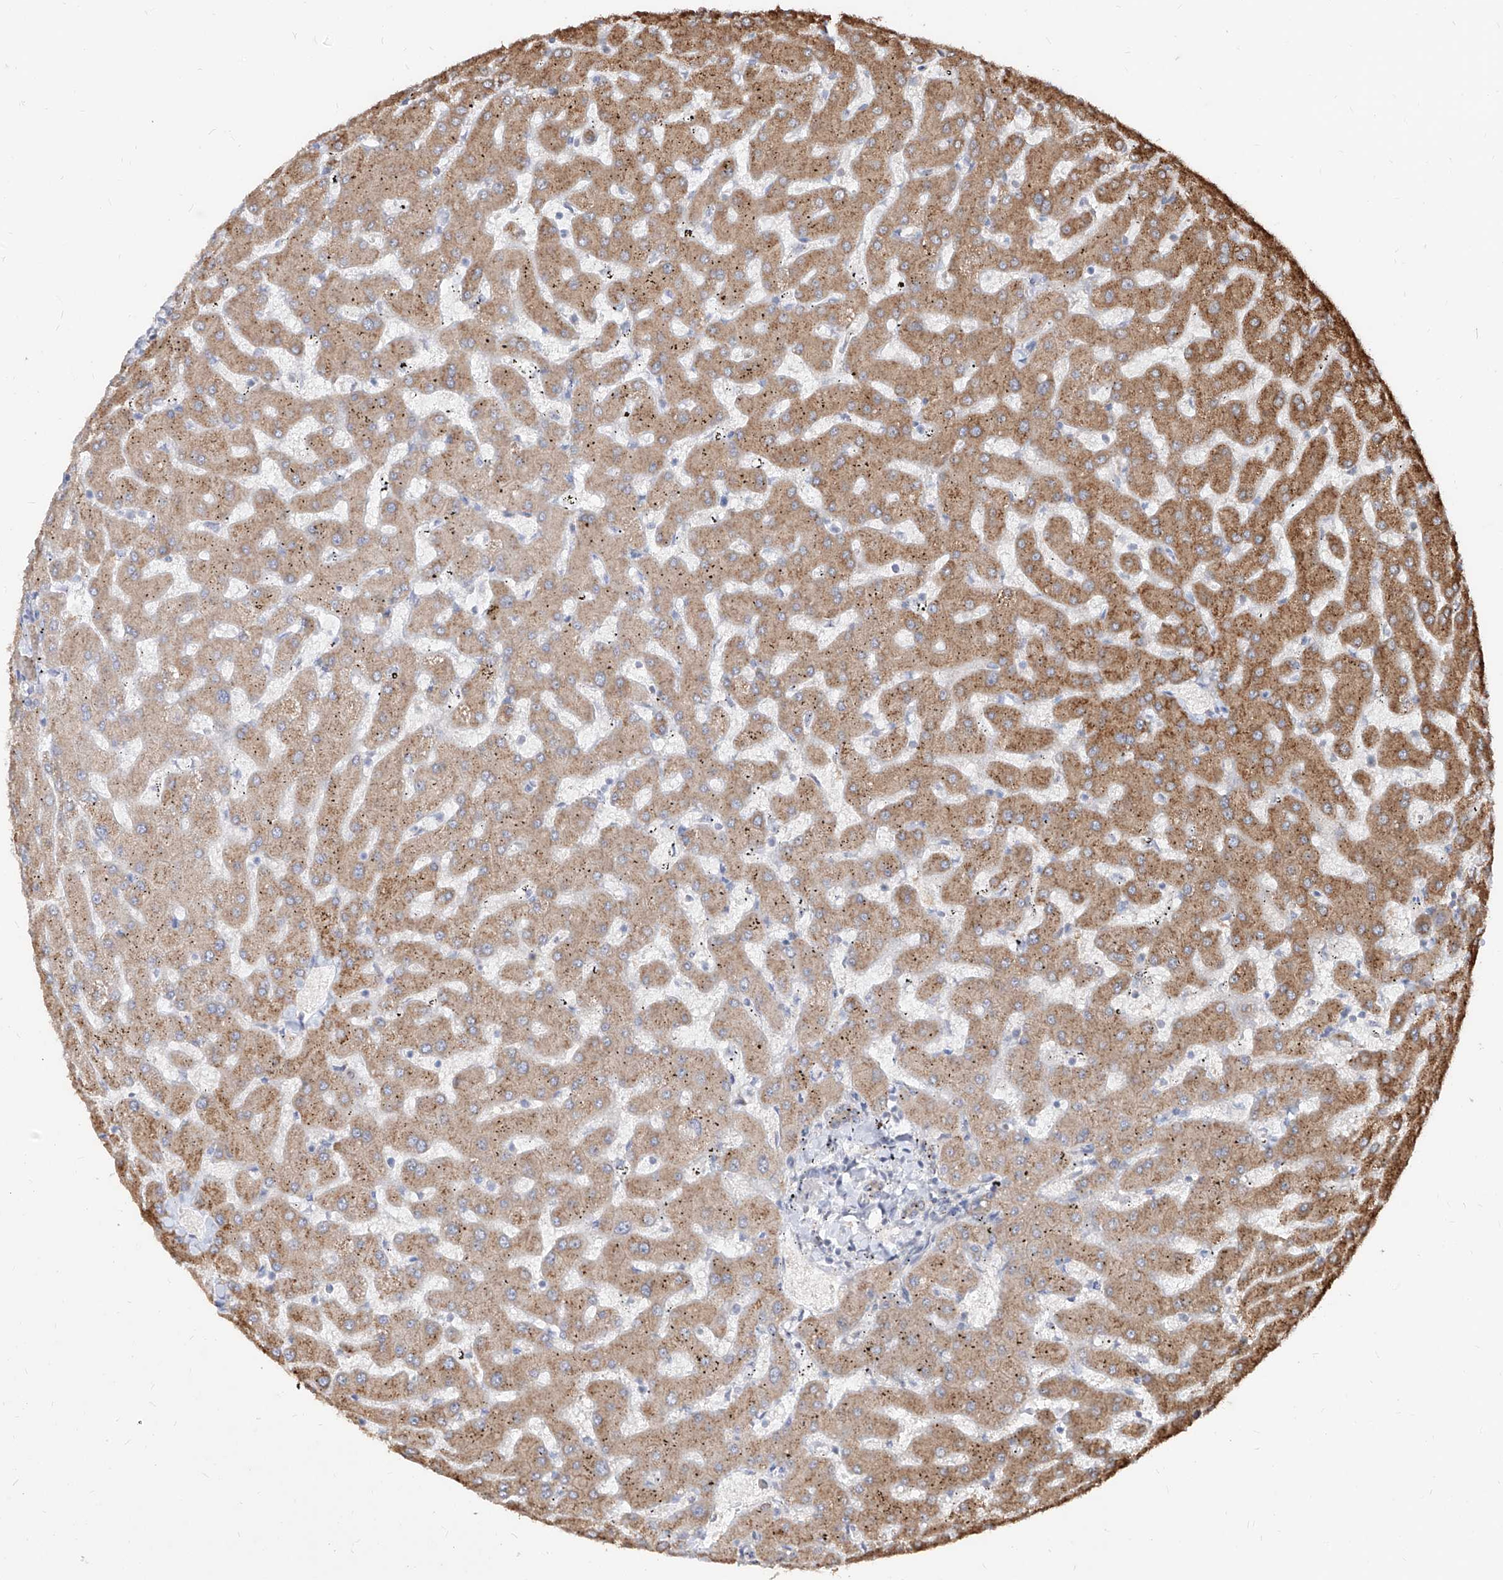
{"staining": {"intensity": "negative", "quantity": "none", "location": "none"}, "tissue": "liver", "cell_type": "Cholangiocytes", "image_type": "normal", "snomed": [{"axis": "morphology", "description": "Normal tissue, NOS"}, {"axis": "topography", "description": "Liver"}], "caption": "Immunohistochemistry micrograph of normal liver stained for a protein (brown), which reveals no positivity in cholangiocytes.", "gene": "C8orf82", "patient": {"sex": "female", "age": 63}}